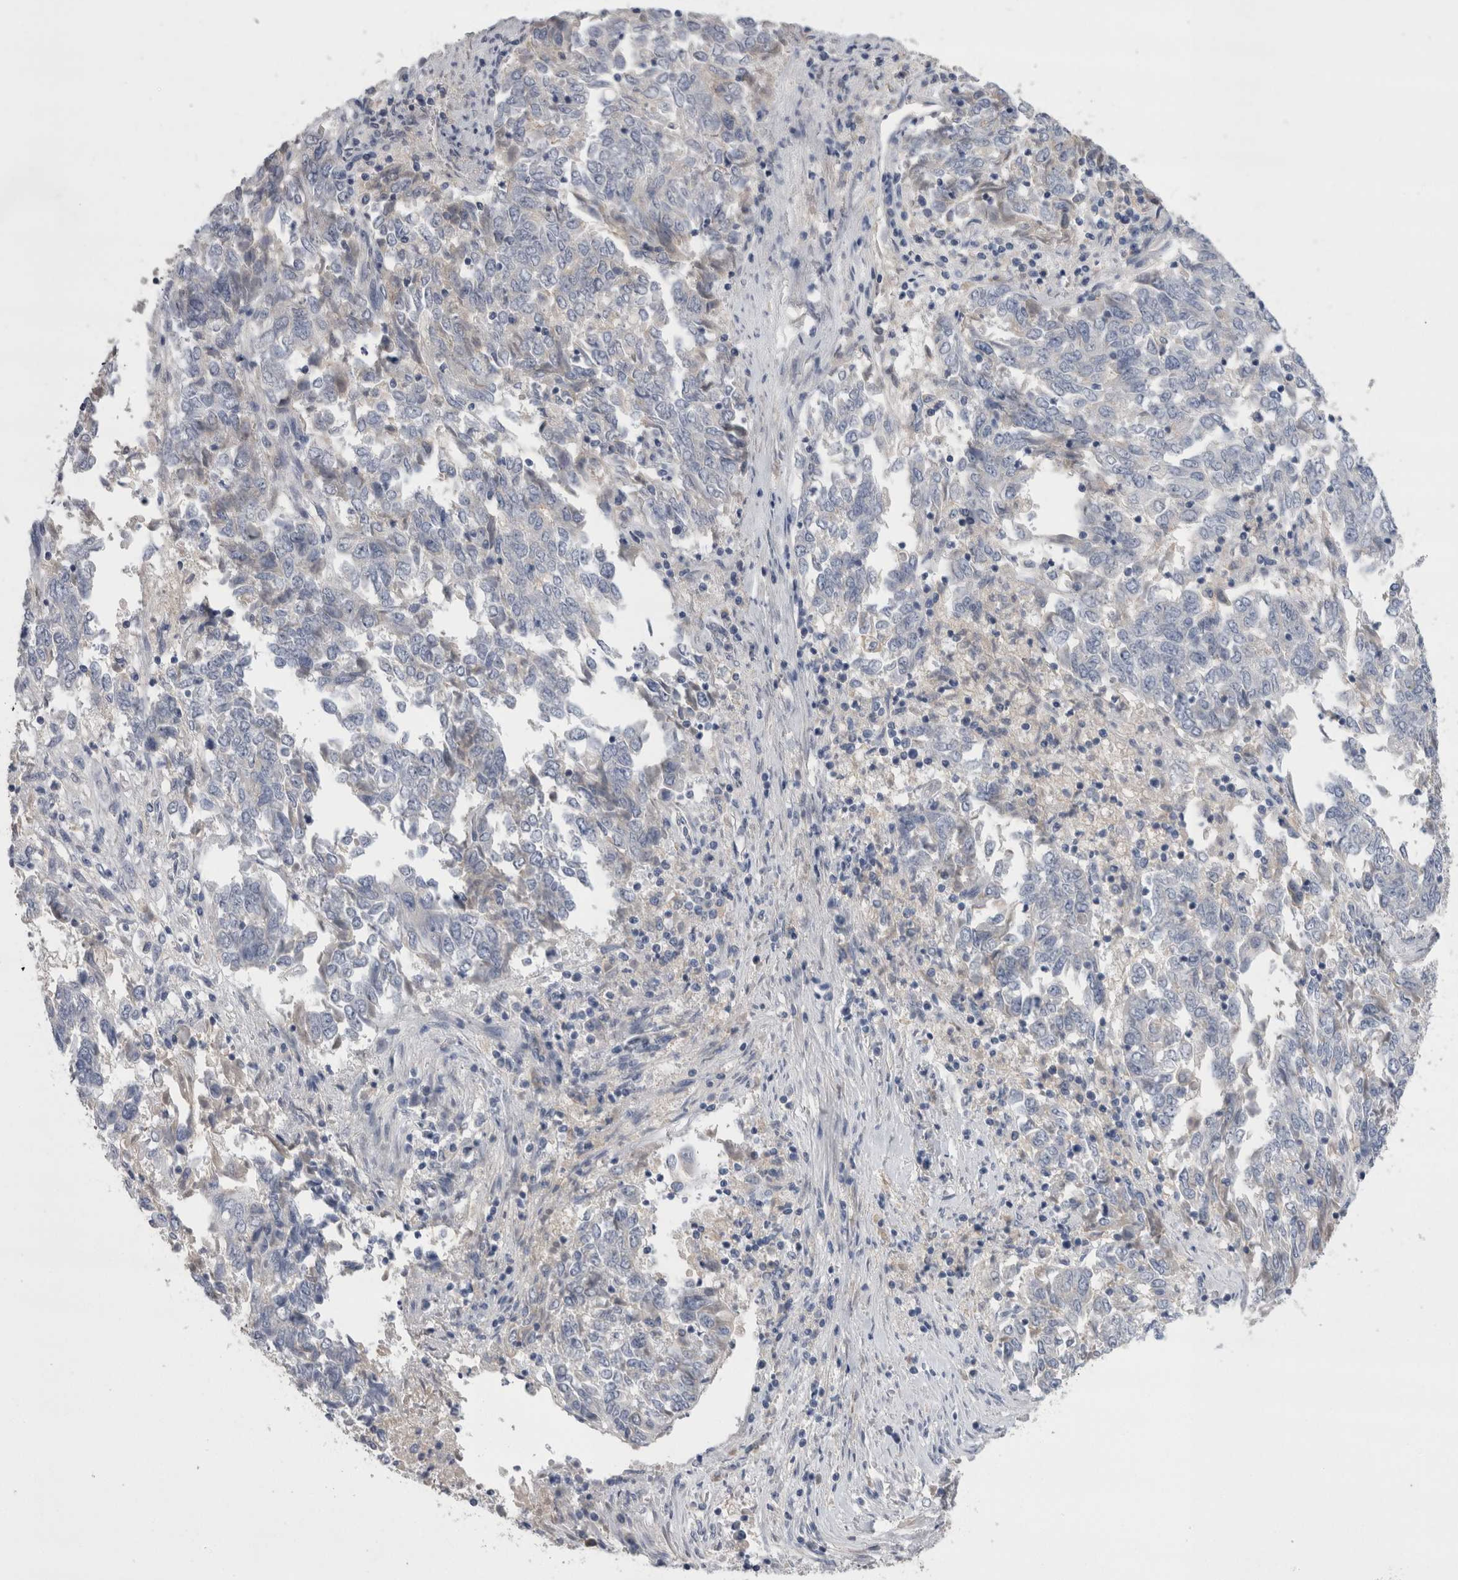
{"staining": {"intensity": "negative", "quantity": "none", "location": "none"}, "tissue": "endometrial cancer", "cell_type": "Tumor cells", "image_type": "cancer", "snomed": [{"axis": "morphology", "description": "Adenocarcinoma, NOS"}, {"axis": "topography", "description": "Endometrium"}], "caption": "This is a image of immunohistochemistry (IHC) staining of endometrial adenocarcinoma, which shows no expression in tumor cells.", "gene": "REG1A", "patient": {"sex": "female", "age": 80}}